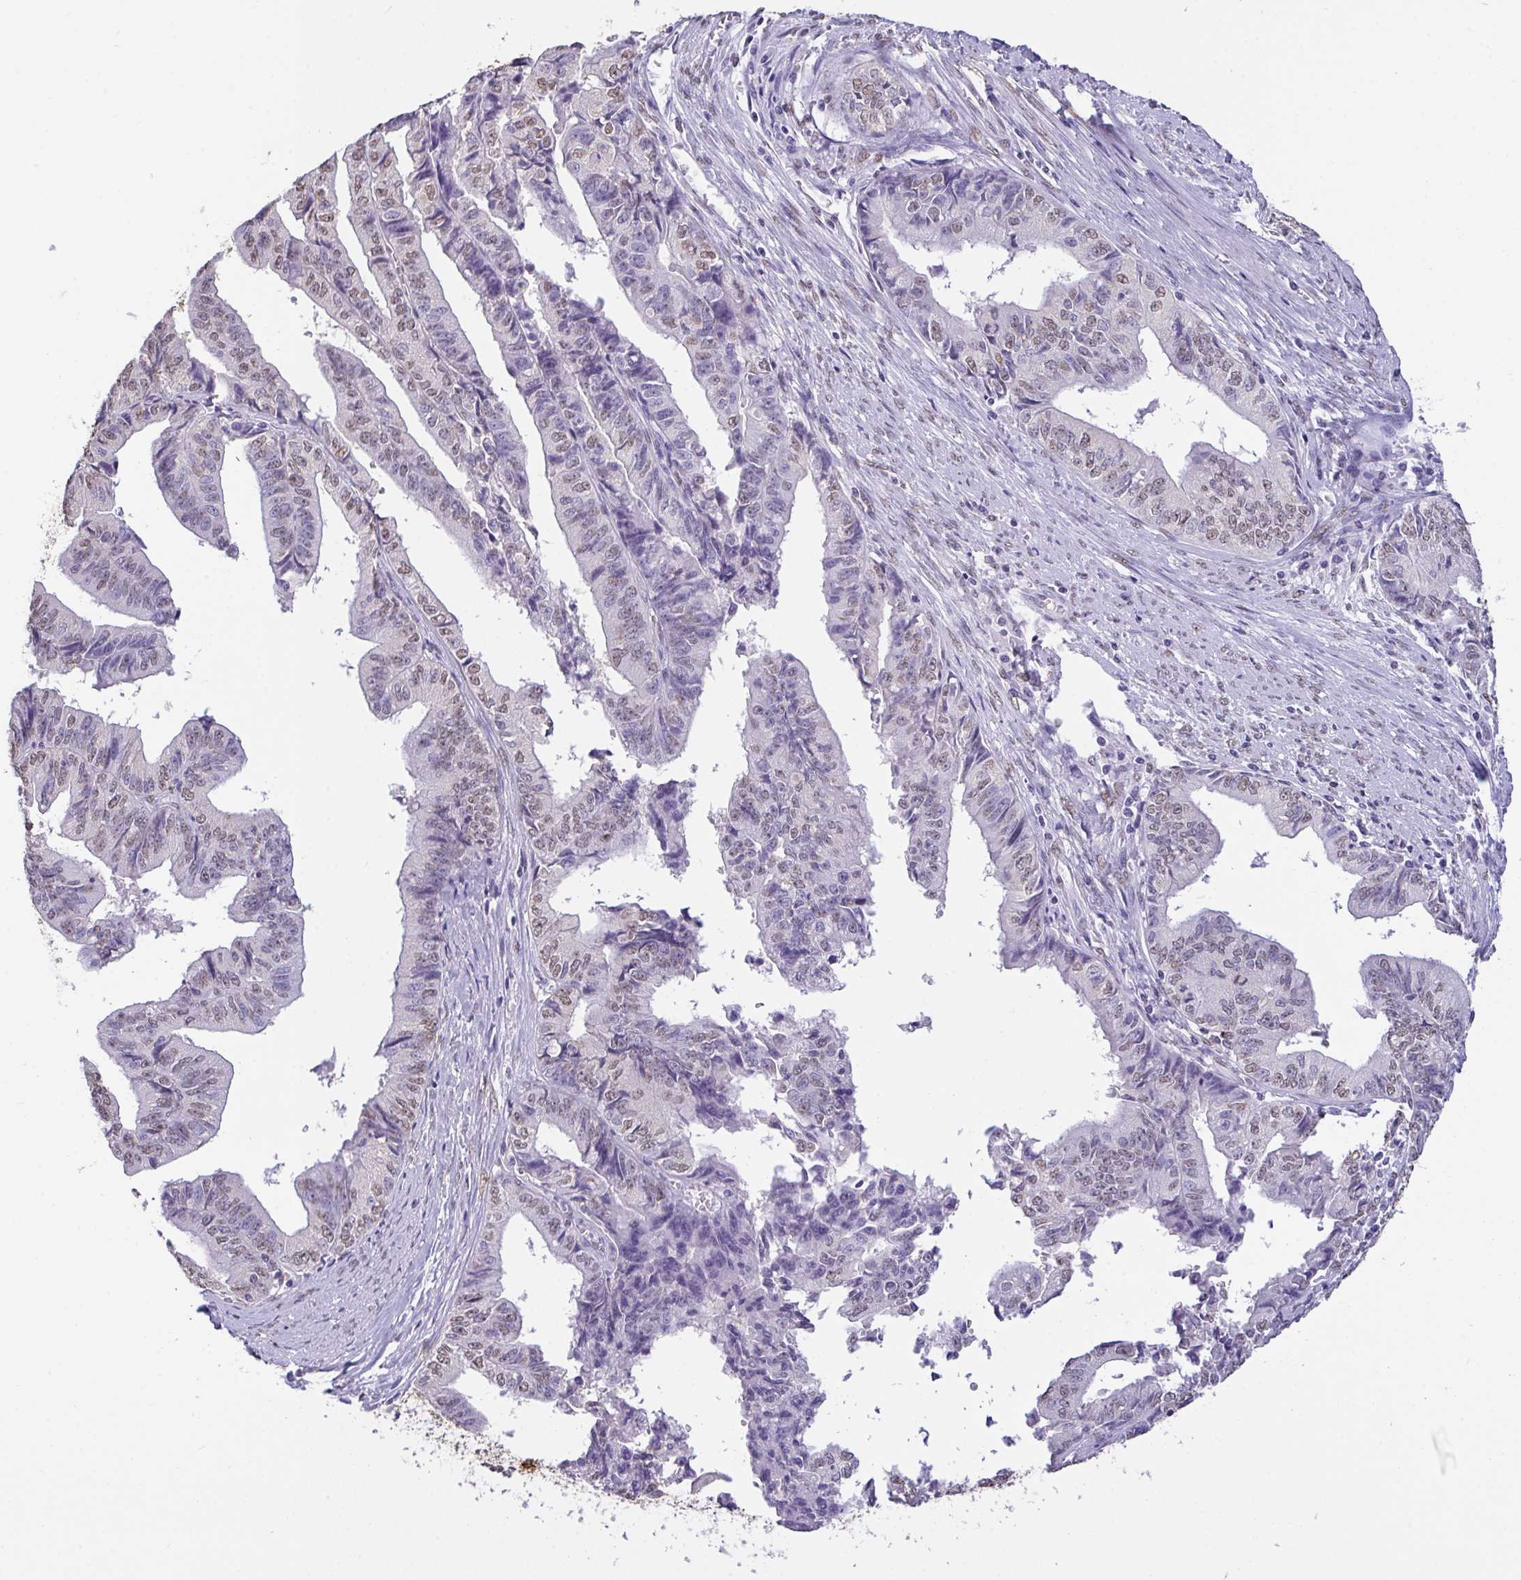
{"staining": {"intensity": "weak", "quantity": "25%-75%", "location": "nuclear"}, "tissue": "endometrial cancer", "cell_type": "Tumor cells", "image_type": "cancer", "snomed": [{"axis": "morphology", "description": "Adenocarcinoma, NOS"}, {"axis": "topography", "description": "Endometrium"}], "caption": "A high-resolution micrograph shows IHC staining of adenocarcinoma (endometrial), which displays weak nuclear expression in about 25%-75% of tumor cells.", "gene": "SEMA6B", "patient": {"sex": "female", "age": 65}}